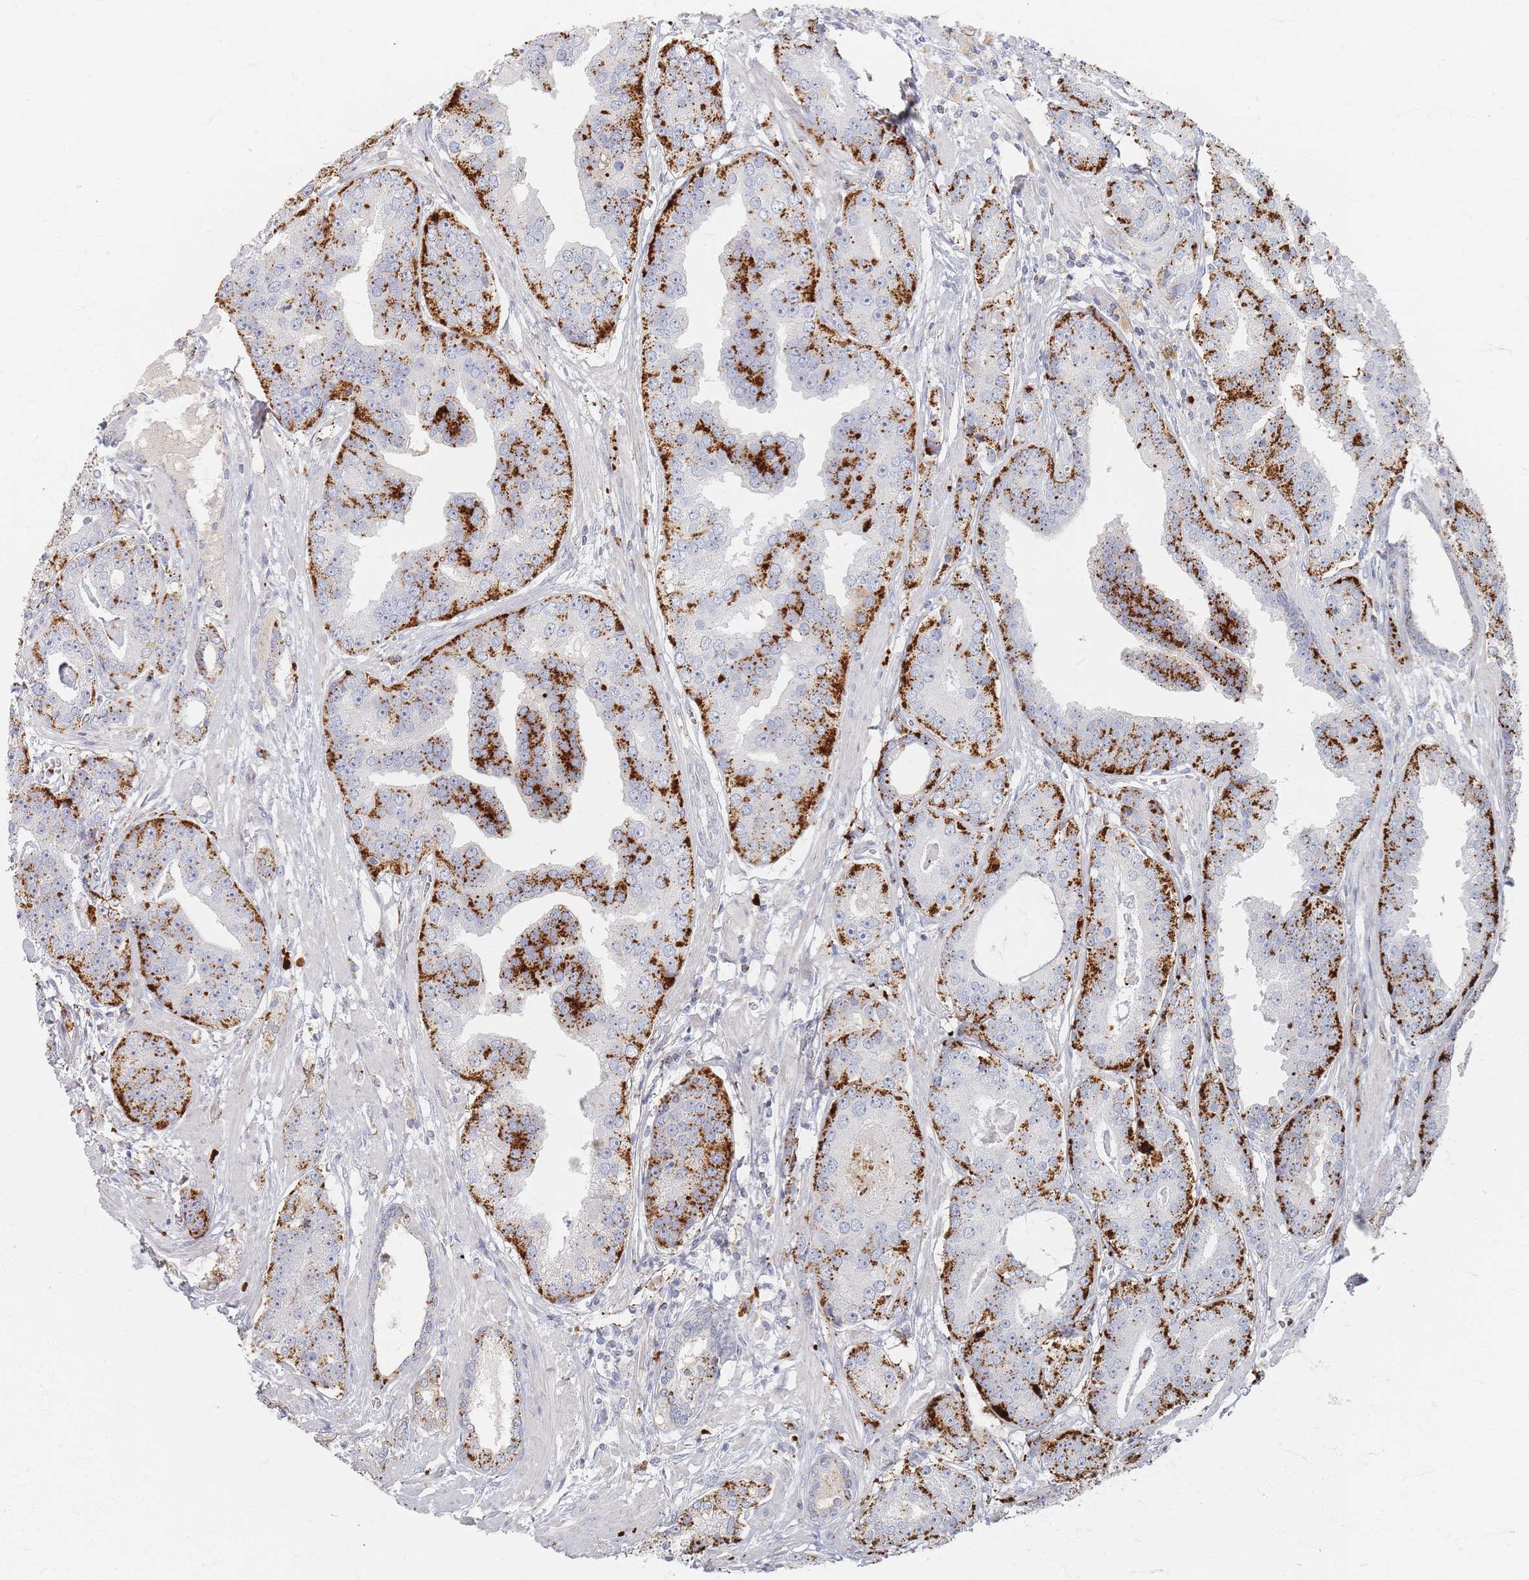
{"staining": {"intensity": "strong", "quantity": ">75%", "location": "cytoplasmic/membranous"}, "tissue": "prostate cancer", "cell_type": "Tumor cells", "image_type": "cancer", "snomed": [{"axis": "morphology", "description": "Adenocarcinoma, High grade"}, {"axis": "topography", "description": "Prostate"}], "caption": "A micrograph of prostate high-grade adenocarcinoma stained for a protein reveals strong cytoplasmic/membranous brown staining in tumor cells.", "gene": "SLC2A11", "patient": {"sex": "male", "age": 71}}